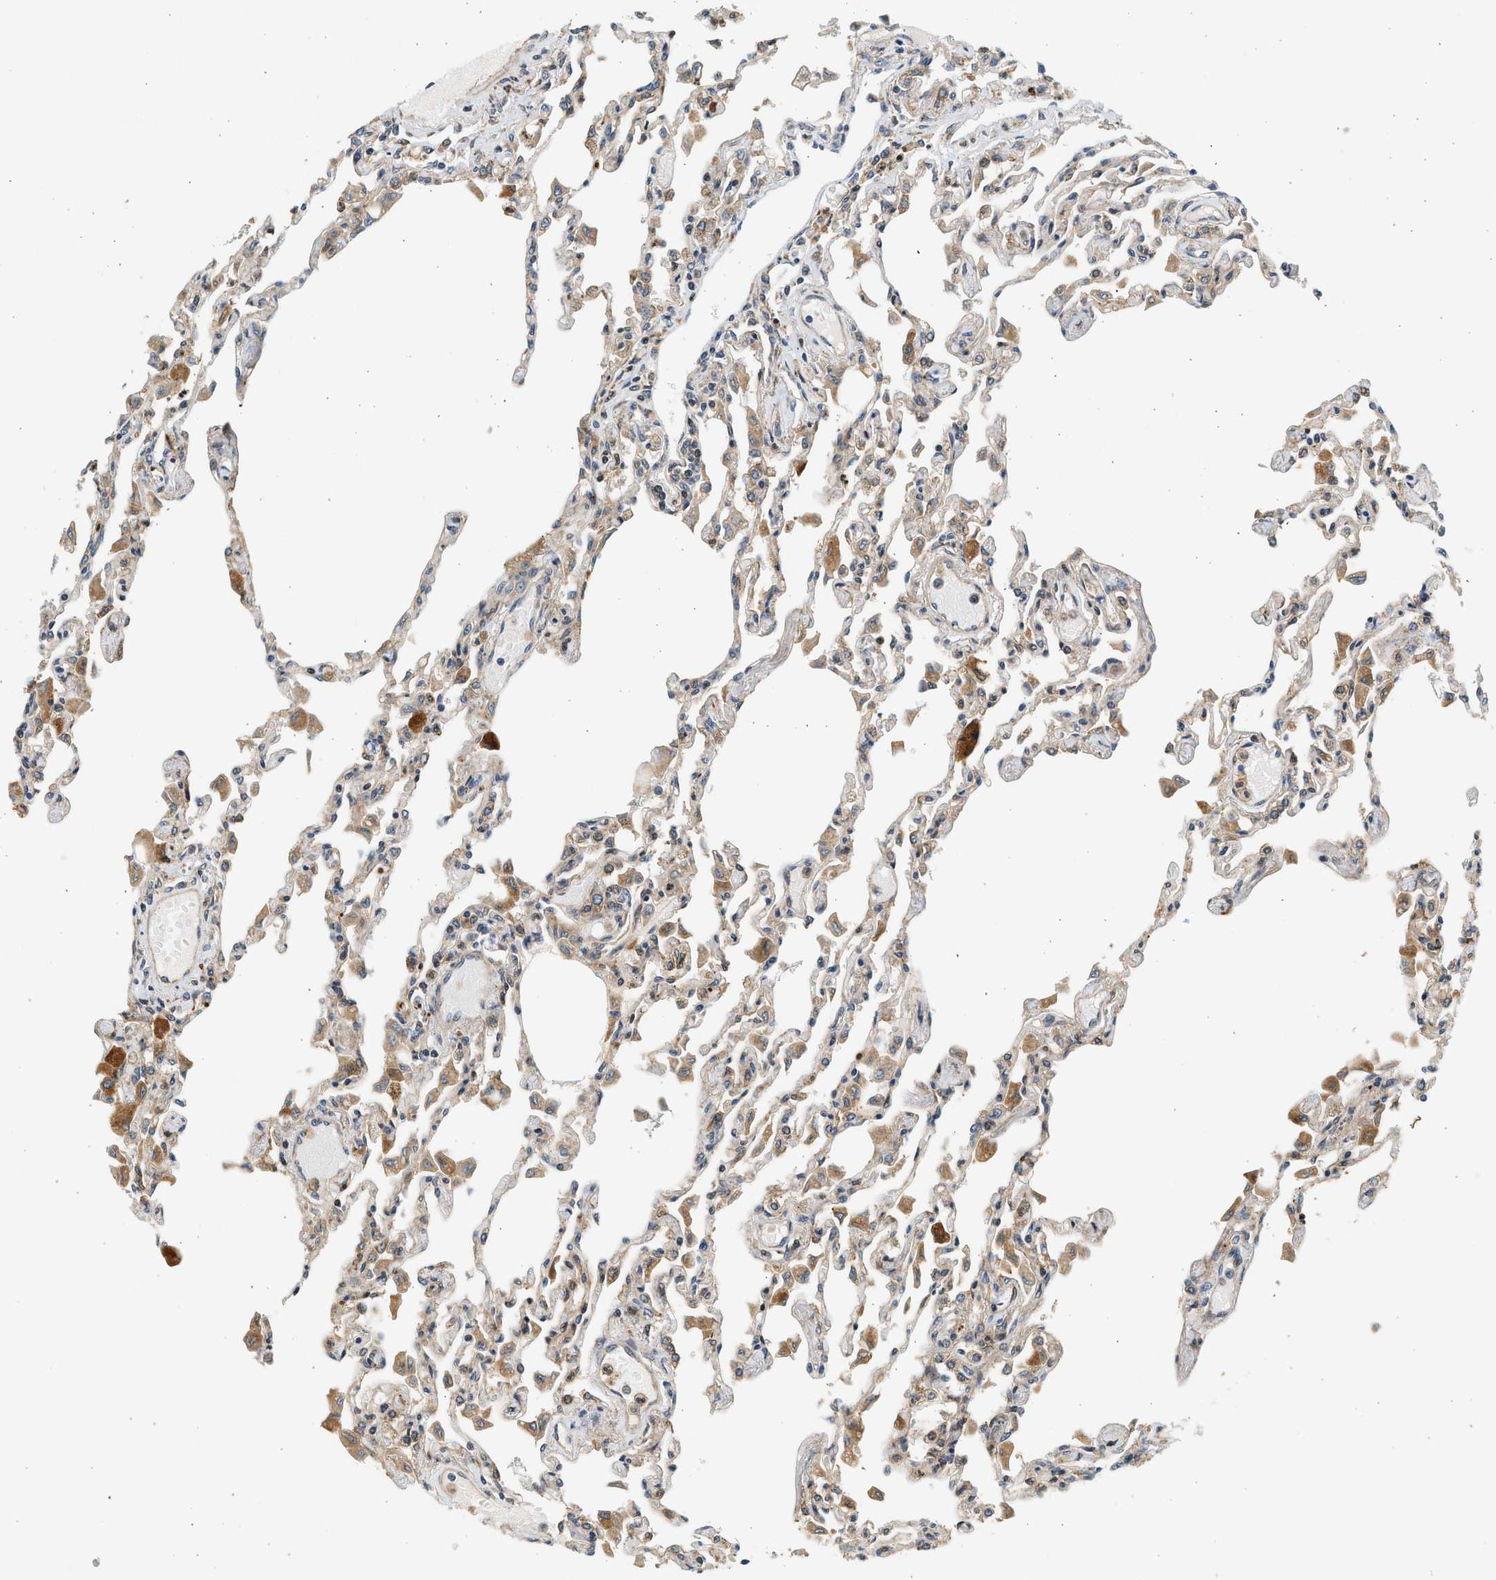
{"staining": {"intensity": "moderate", "quantity": "25%-75%", "location": "cytoplasmic/membranous"}, "tissue": "lung", "cell_type": "Alveolar cells", "image_type": "normal", "snomed": [{"axis": "morphology", "description": "Normal tissue, NOS"}, {"axis": "topography", "description": "Bronchus"}, {"axis": "topography", "description": "Lung"}], "caption": "Immunohistochemical staining of benign human lung reveals 25%-75% levels of moderate cytoplasmic/membranous protein expression in approximately 25%-75% of alveolar cells.", "gene": "NRSN2", "patient": {"sex": "female", "age": 49}}